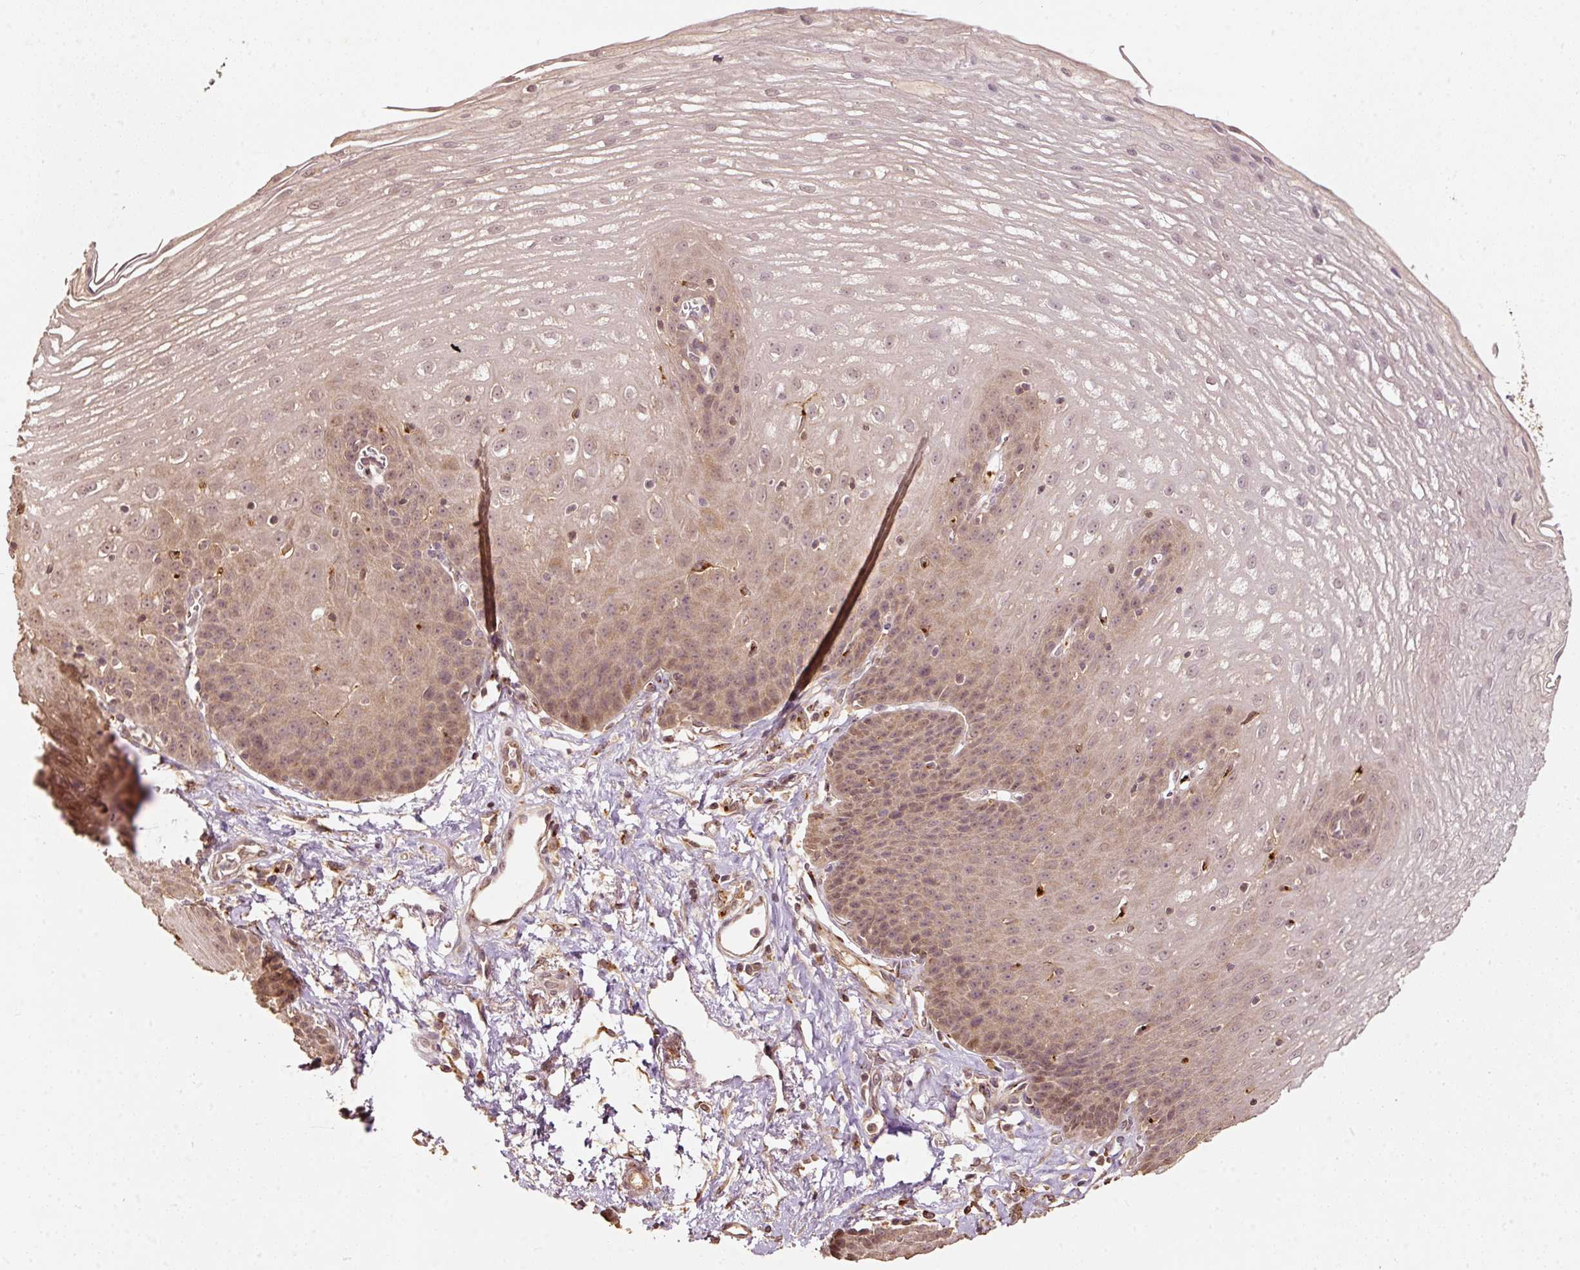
{"staining": {"intensity": "moderate", "quantity": ">75%", "location": "cytoplasmic/membranous"}, "tissue": "esophagus", "cell_type": "Squamous epithelial cells", "image_type": "normal", "snomed": [{"axis": "morphology", "description": "Normal tissue, NOS"}, {"axis": "topography", "description": "Esophagus"}], "caption": "Immunohistochemistry (DAB (3,3'-diaminobenzidine)) staining of benign esophagus shows moderate cytoplasmic/membranous protein positivity in approximately >75% of squamous epithelial cells. (brown staining indicates protein expression, while blue staining denotes nuclei).", "gene": "FUT8", "patient": {"sex": "female", "age": 81}}